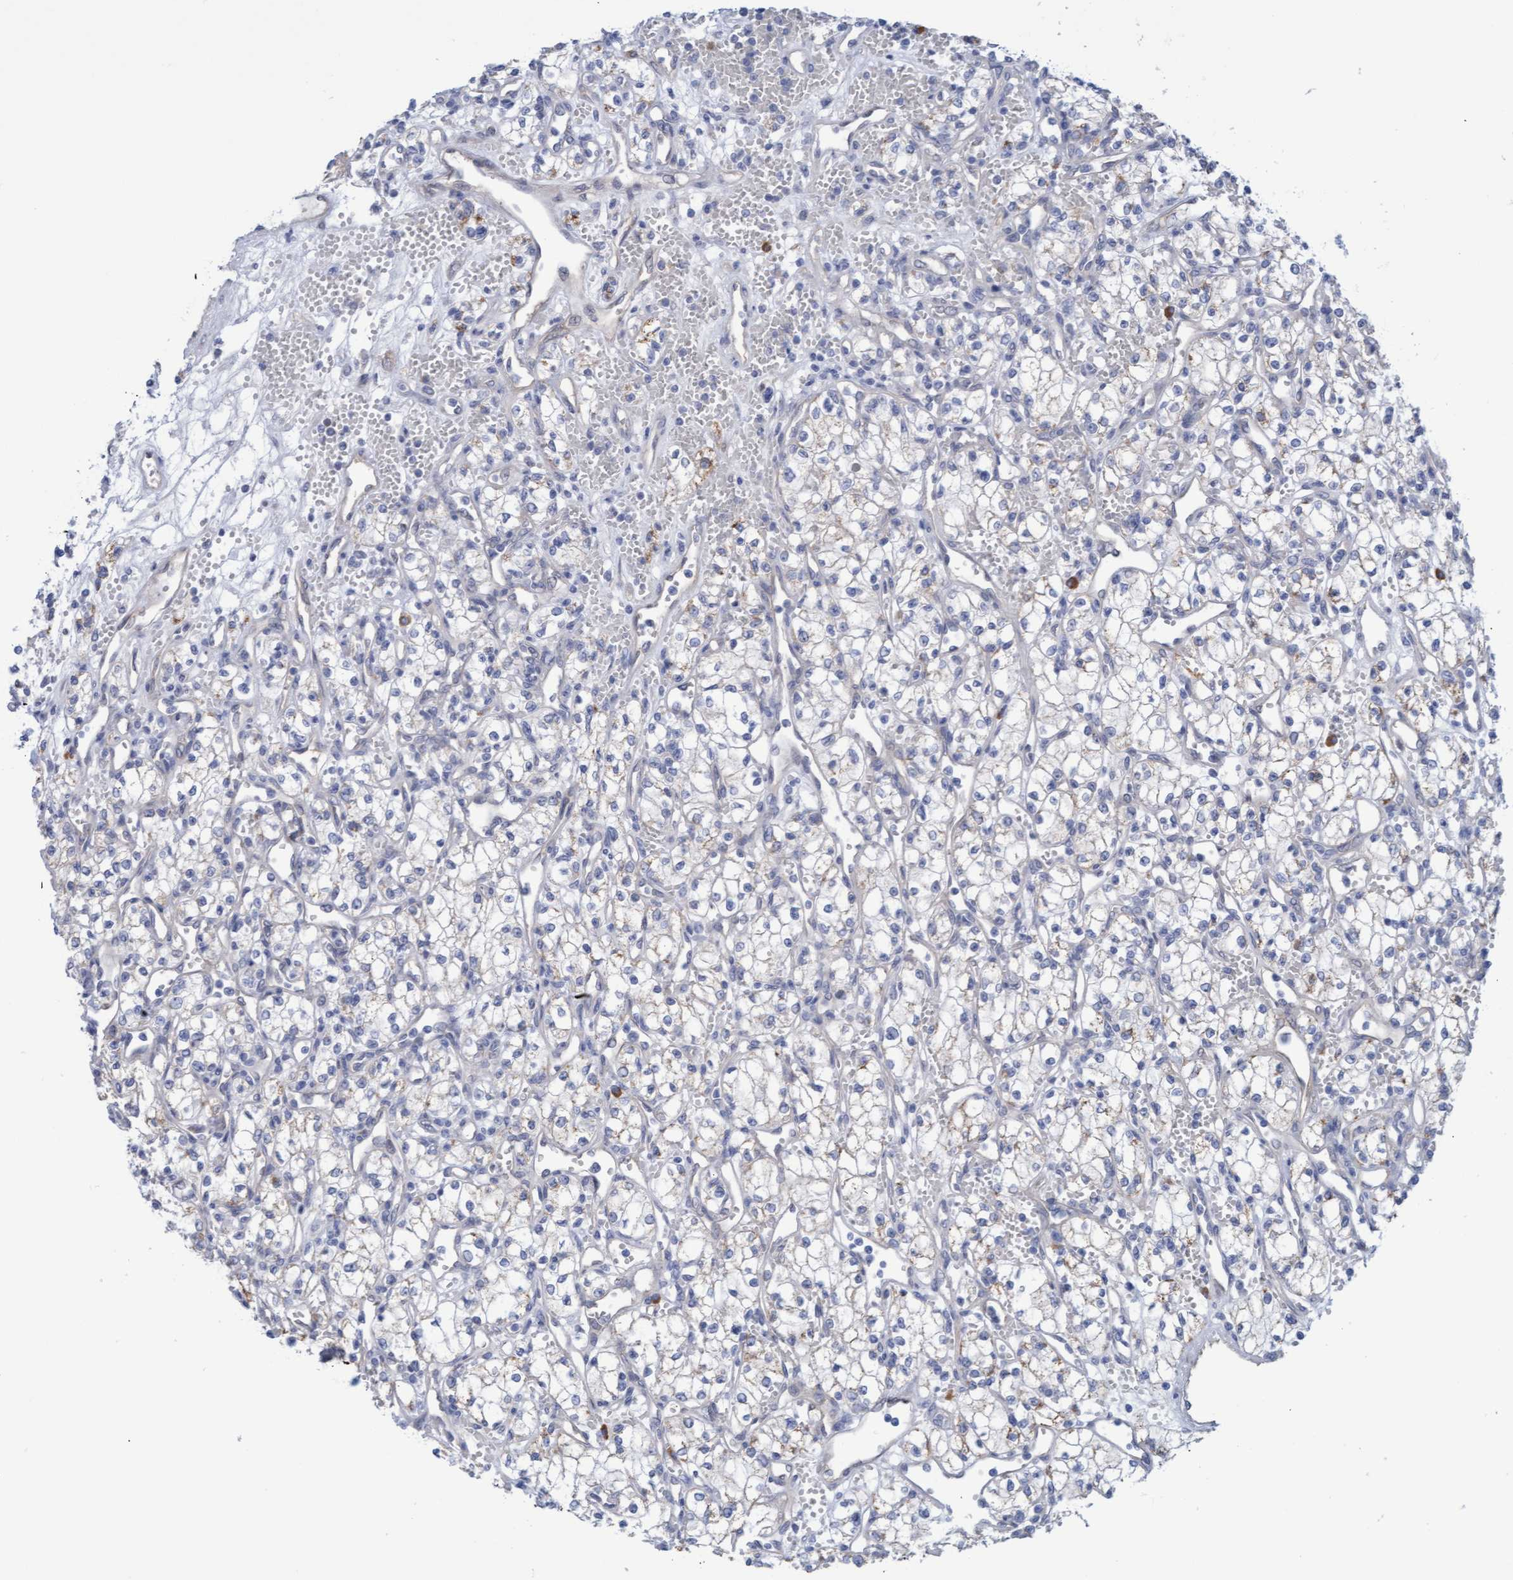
{"staining": {"intensity": "negative", "quantity": "none", "location": "none"}, "tissue": "renal cancer", "cell_type": "Tumor cells", "image_type": "cancer", "snomed": [{"axis": "morphology", "description": "Adenocarcinoma, NOS"}, {"axis": "topography", "description": "Kidney"}], "caption": "Tumor cells show no significant staining in adenocarcinoma (renal).", "gene": "STXBP1", "patient": {"sex": "male", "age": 59}}